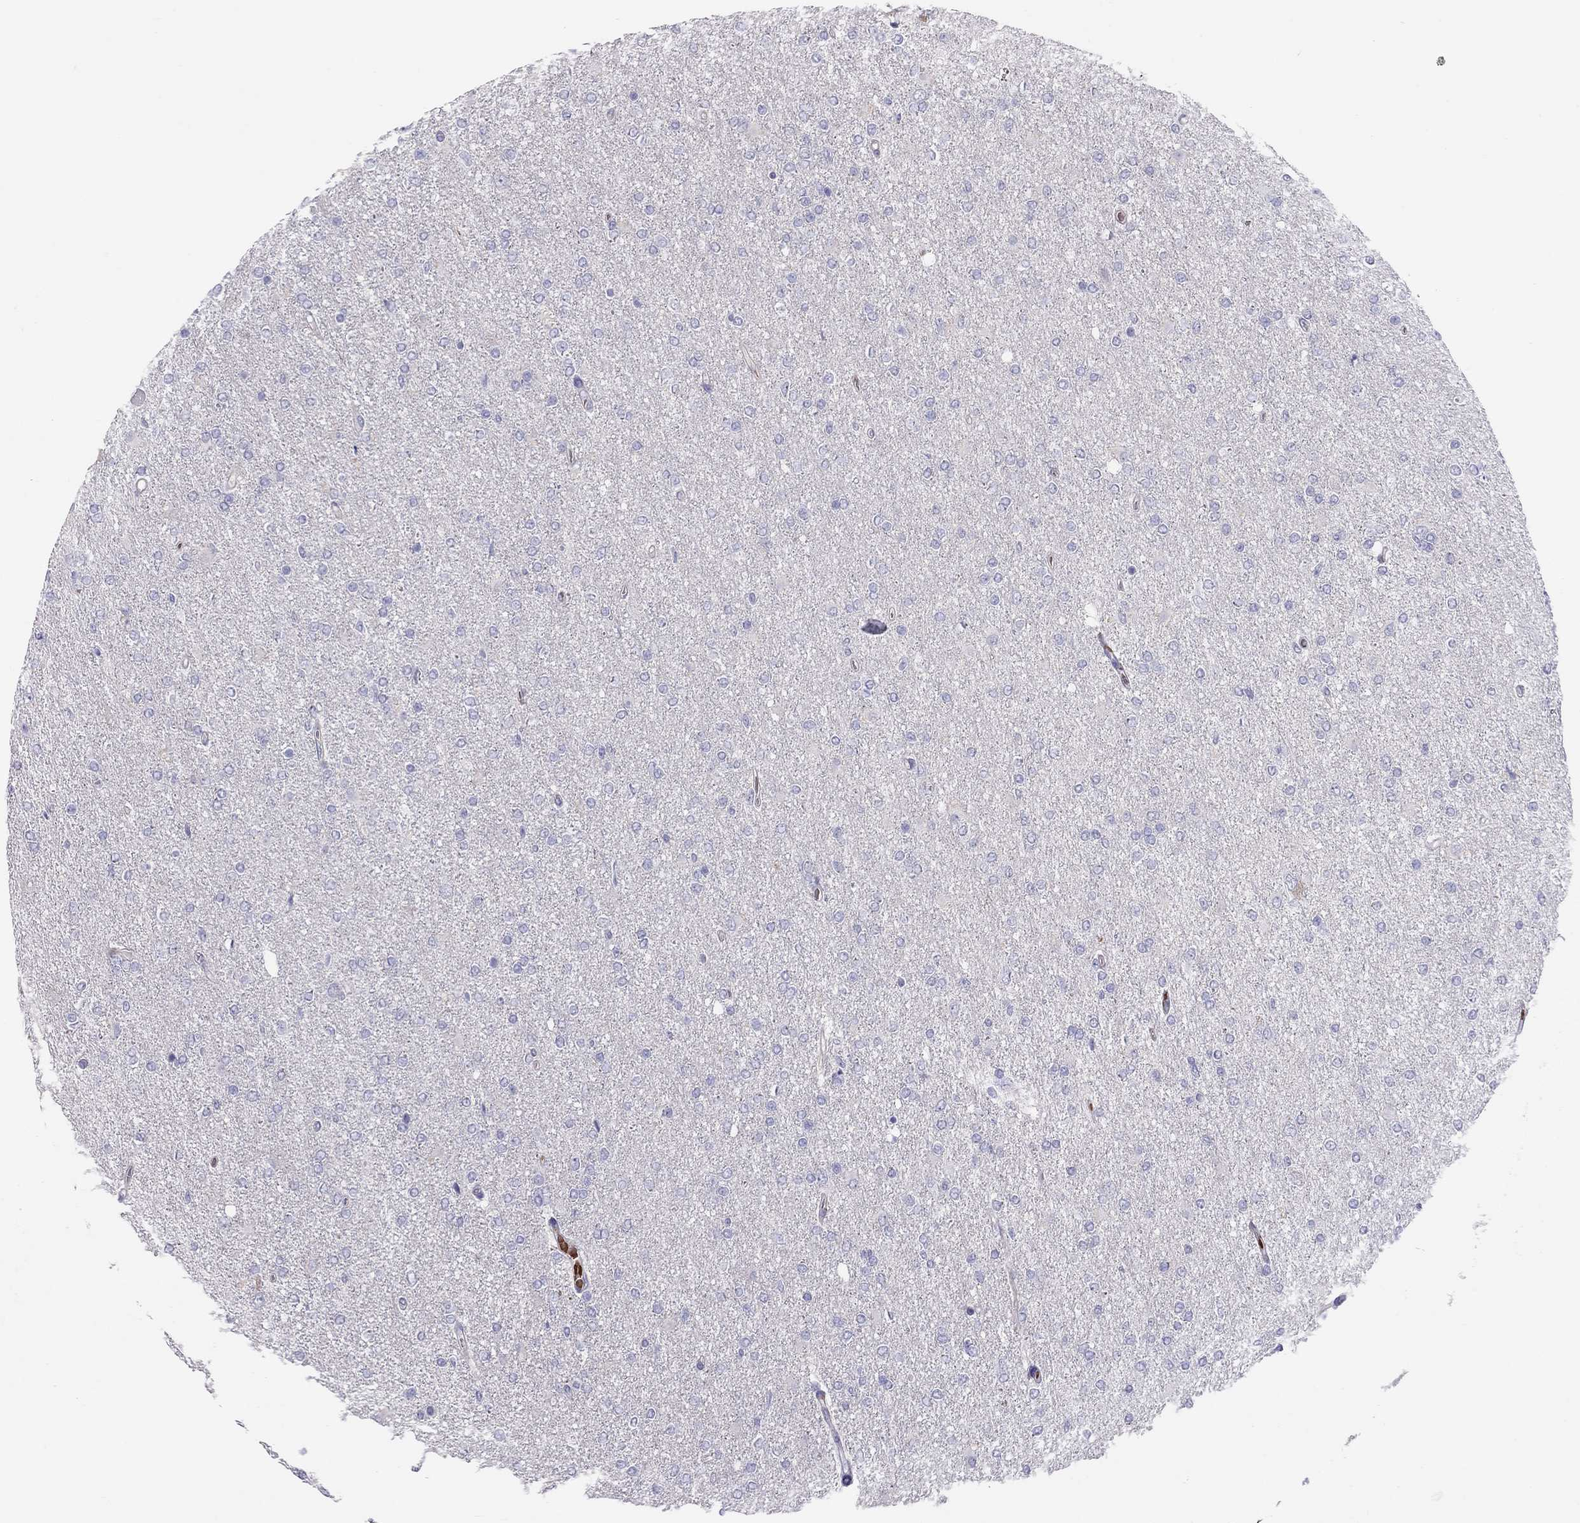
{"staining": {"intensity": "negative", "quantity": "none", "location": "none"}, "tissue": "glioma", "cell_type": "Tumor cells", "image_type": "cancer", "snomed": [{"axis": "morphology", "description": "Glioma, malignant, High grade"}, {"axis": "topography", "description": "Cerebral cortex"}], "caption": "Tumor cells show no significant protein staining in glioma.", "gene": "FRMD1", "patient": {"sex": "male", "age": 70}}